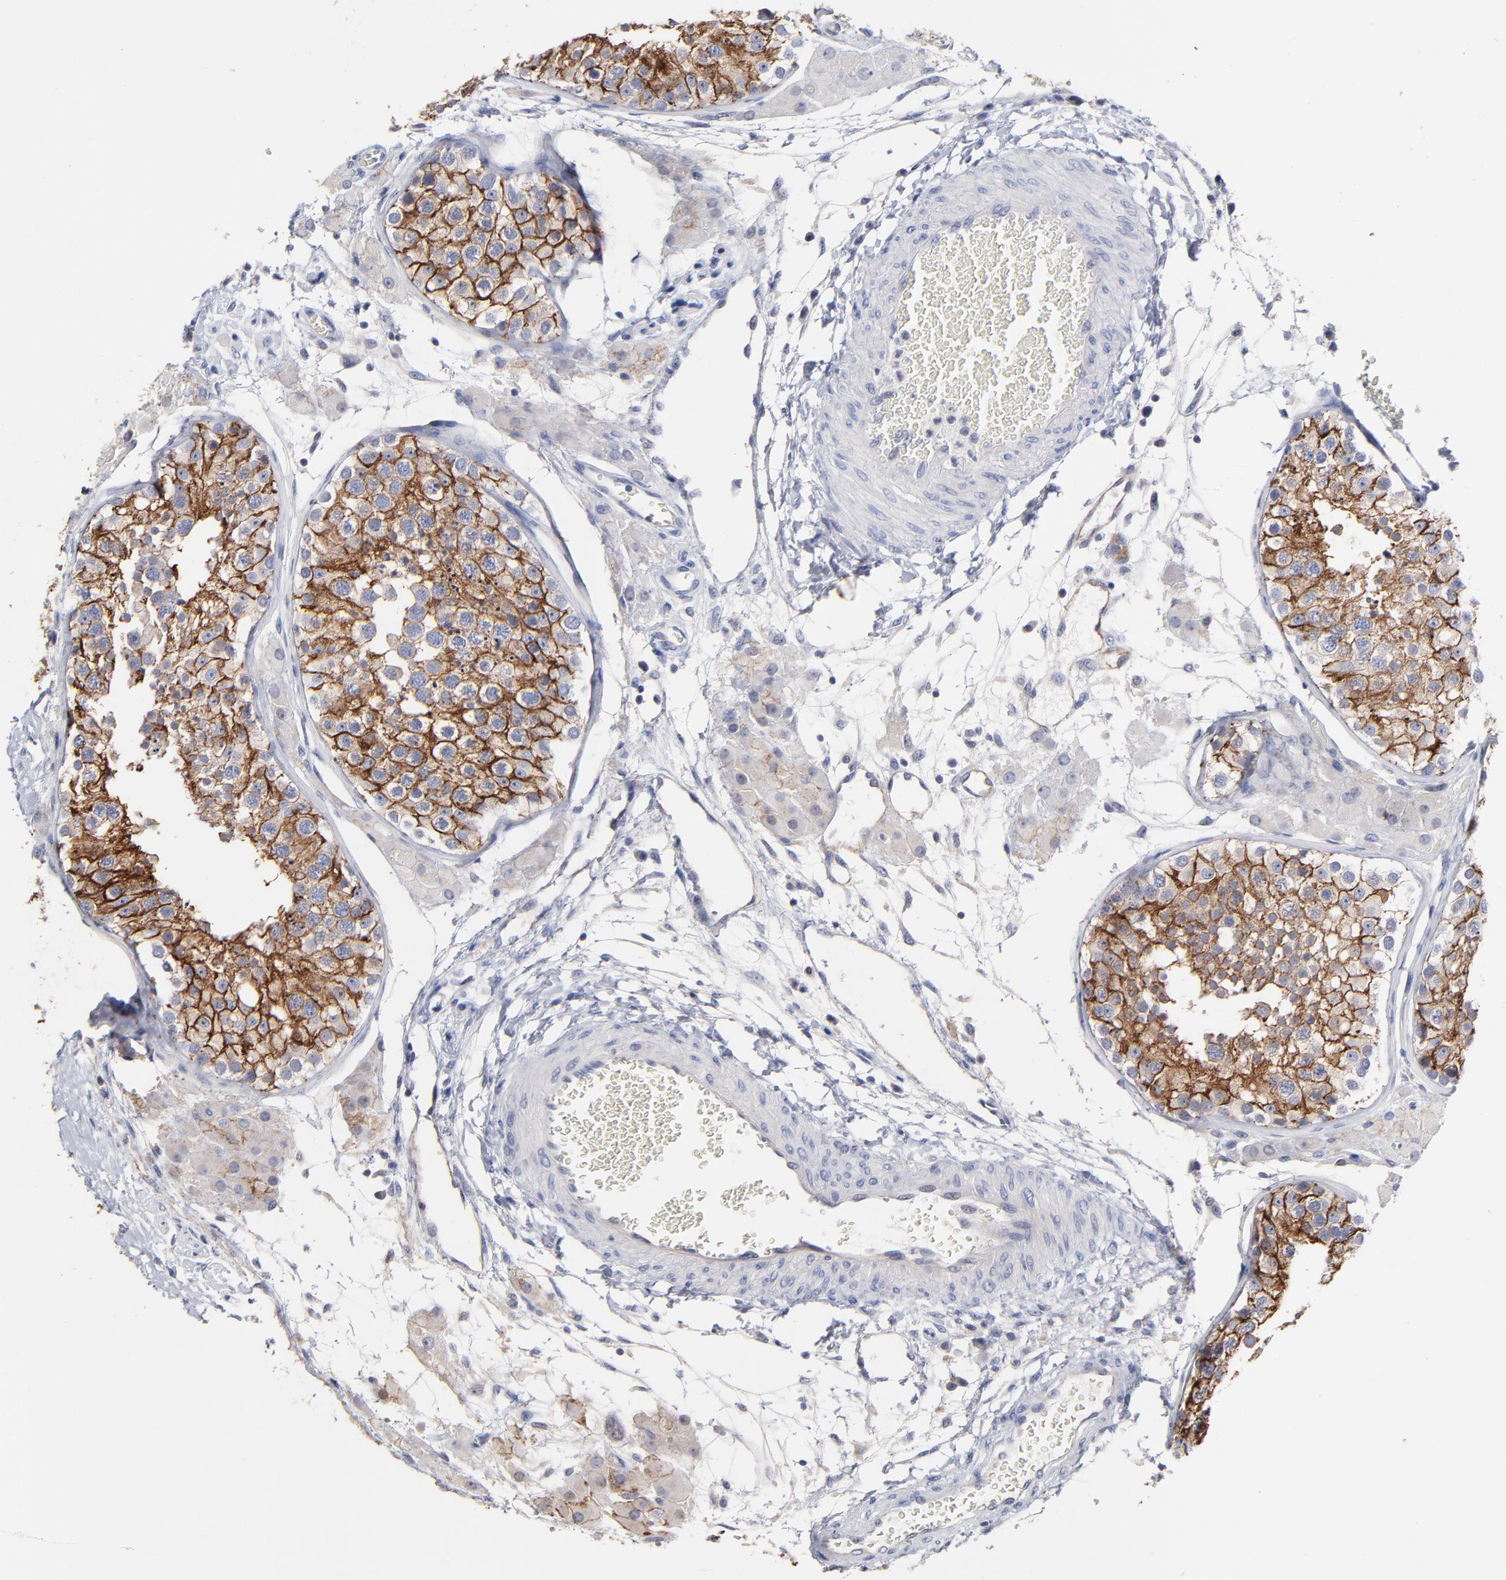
{"staining": {"intensity": "moderate", "quantity": ">75%", "location": "cytoplasmic/membranous"}, "tissue": "testis", "cell_type": "Cells in seminiferous ducts", "image_type": "normal", "snomed": [{"axis": "morphology", "description": "Normal tissue, NOS"}, {"axis": "topography", "description": "Testis"}], "caption": "Cells in seminiferous ducts reveal moderate cytoplasmic/membranous positivity in approximately >75% of cells in unremarkable testis. The staining was performed using DAB to visualize the protein expression in brown, while the nuclei were stained in blue with hematoxylin (Magnification: 20x).", "gene": "CXADR", "patient": {"sex": "male", "age": 26}}